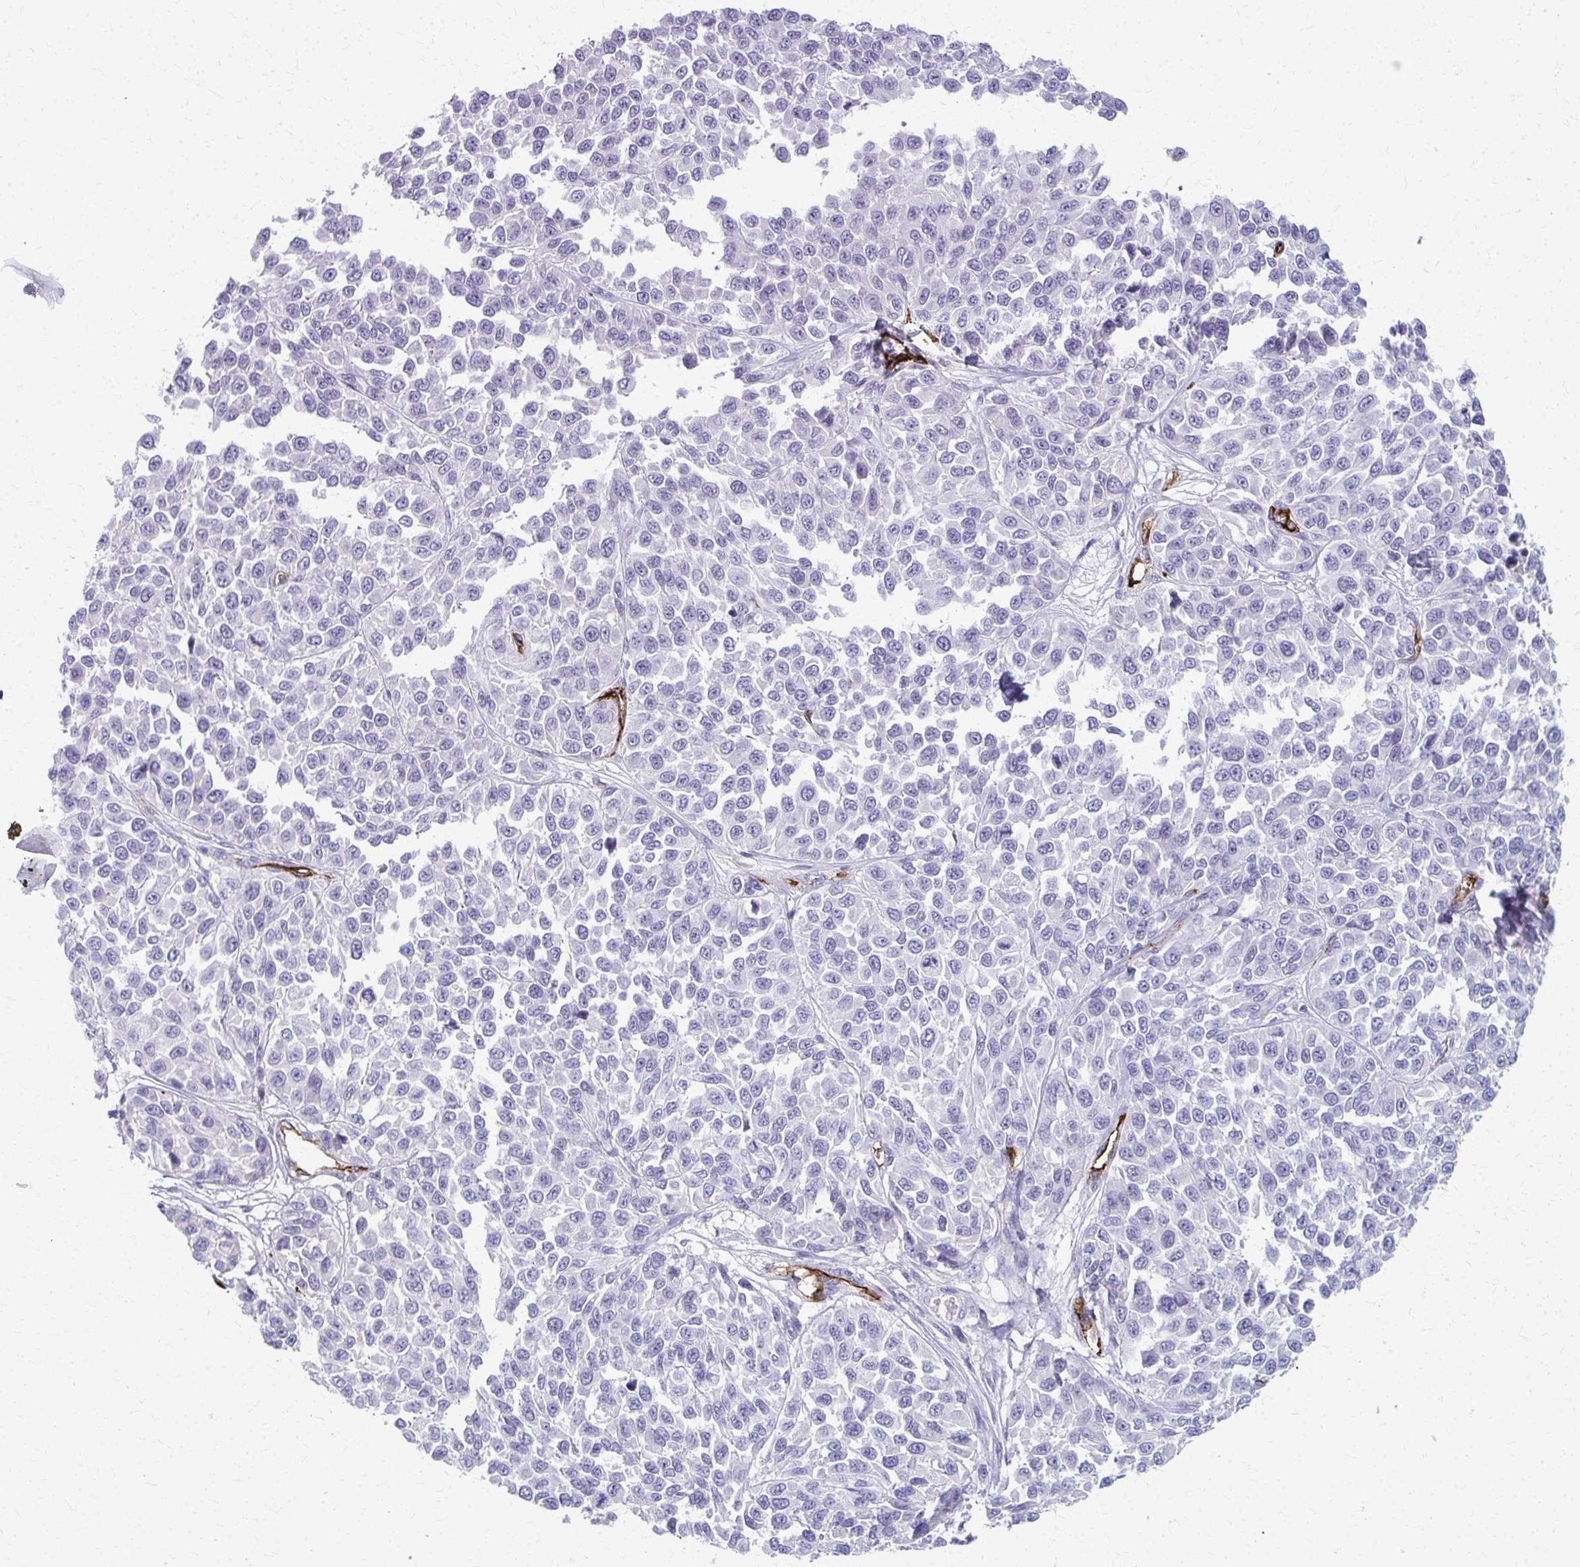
{"staining": {"intensity": "negative", "quantity": "none", "location": "none"}, "tissue": "melanoma", "cell_type": "Tumor cells", "image_type": "cancer", "snomed": [{"axis": "morphology", "description": "Malignant melanoma, NOS"}, {"axis": "topography", "description": "Skin"}], "caption": "Tumor cells are negative for brown protein staining in melanoma.", "gene": "ADIPOQ", "patient": {"sex": "male", "age": 62}}